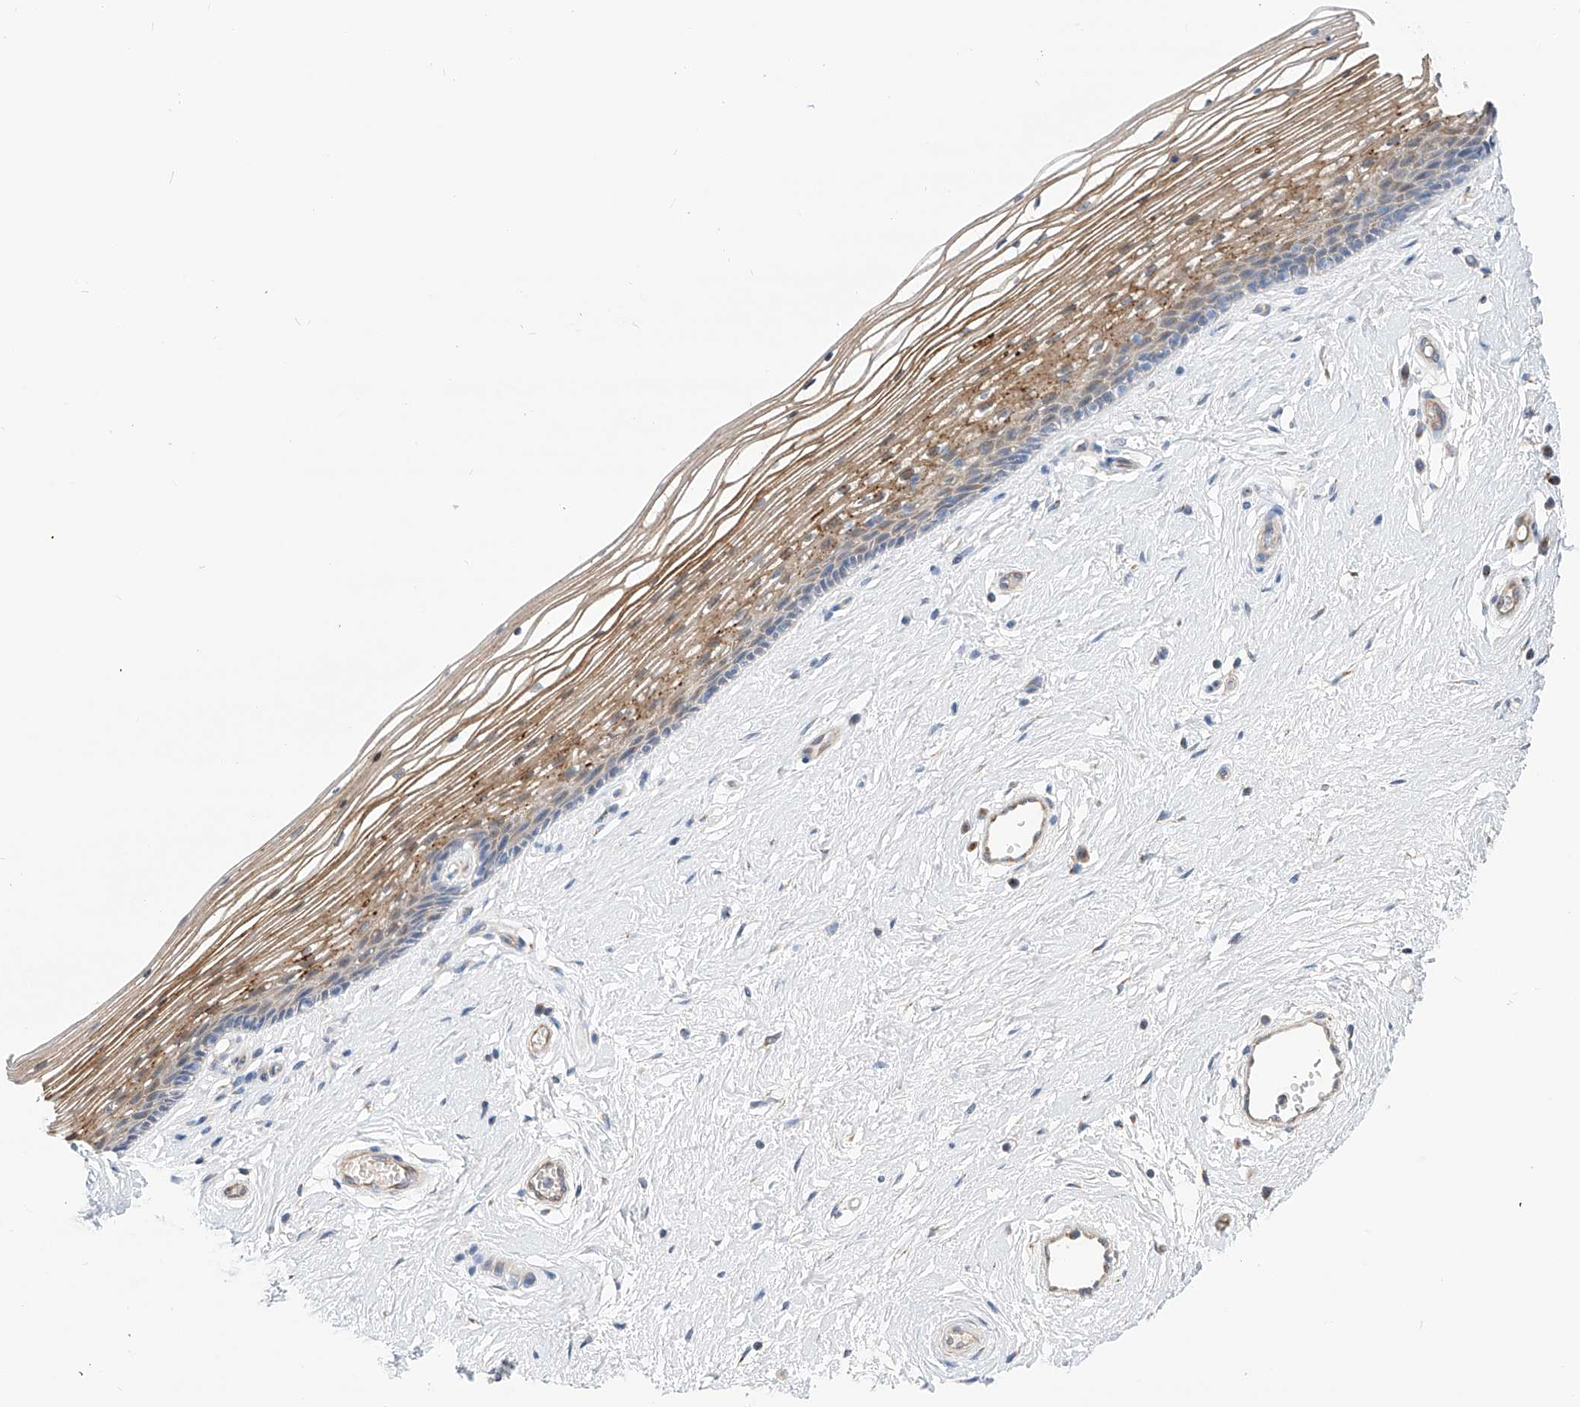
{"staining": {"intensity": "moderate", "quantity": "25%-75%", "location": "cytoplasmic/membranous"}, "tissue": "vagina", "cell_type": "Squamous epithelial cells", "image_type": "normal", "snomed": [{"axis": "morphology", "description": "Normal tissue, NOS"}, {"axis": "topography", "description": "Vagina"}], "caption": "Brown immunohistochemical staining in normal human vagina exhibits moderate cytoplasmic/membranous positivity in approximately 25%-75% of squamous epithelial cells. The protein is shown in brown color, while the nuclei are stained blue.", "gene": "SLC22A7", "patient": {"sex": "female", "age": 46}}